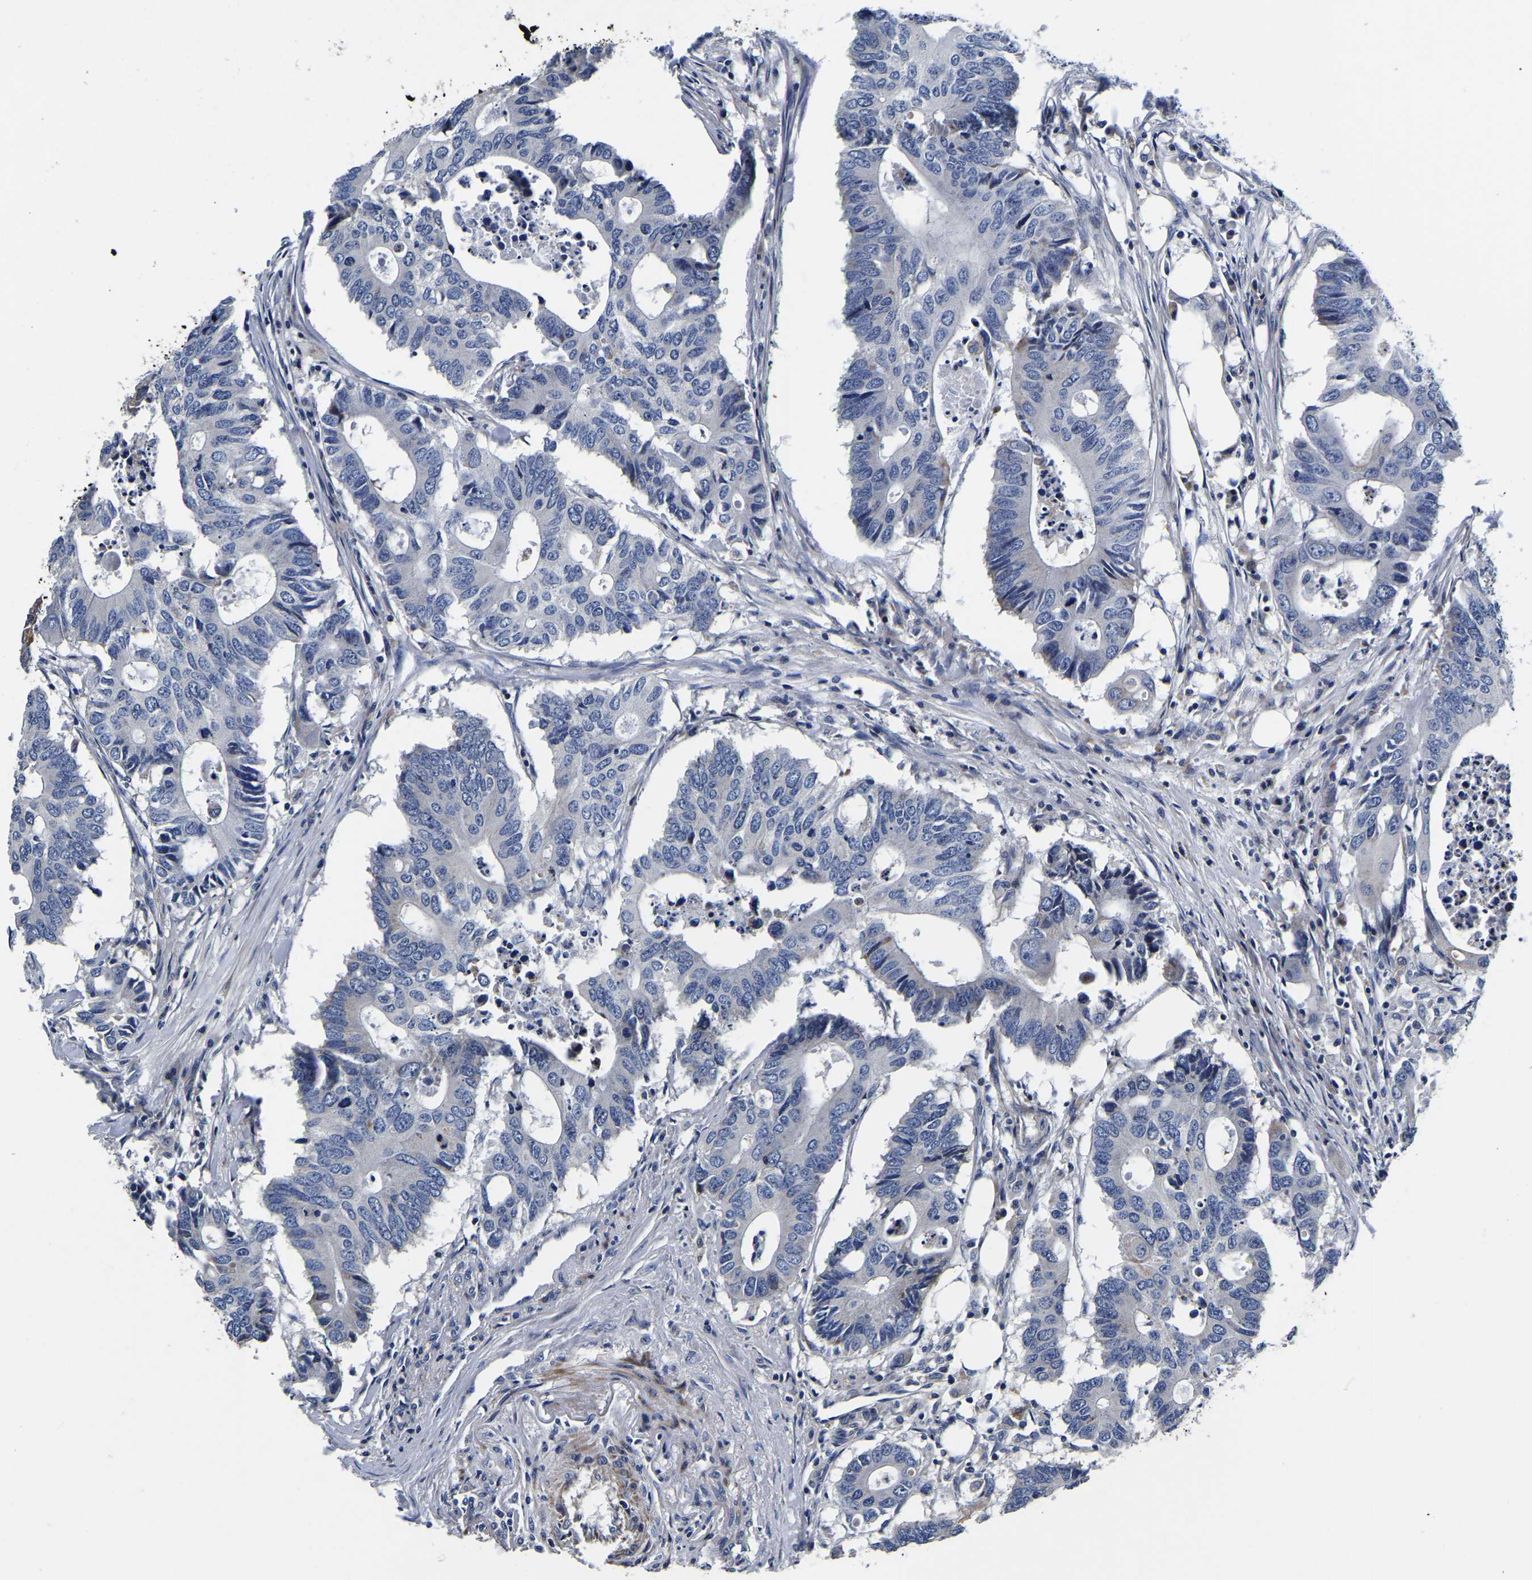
{"staining": {"intensity": "negative", "quantity": "none", "location": "none"}, "tissue": "colorectal cancer", "cell_type": "Tumor cells", "image_type": "cancer", "snomed": [{"axis": "morphology", "description": "Adenocarcinoma, NOS"}, {"axis": "topography", "description": "Colon"}], "caption": "IHC histopathology image of neoplastic tissue: human colorectal adenocarcinoma stained with DAB demonstrates no significant protein staining in tumor cells.", "gene": "KCTD17", "patient": {"sex": "male", "age": 71}}